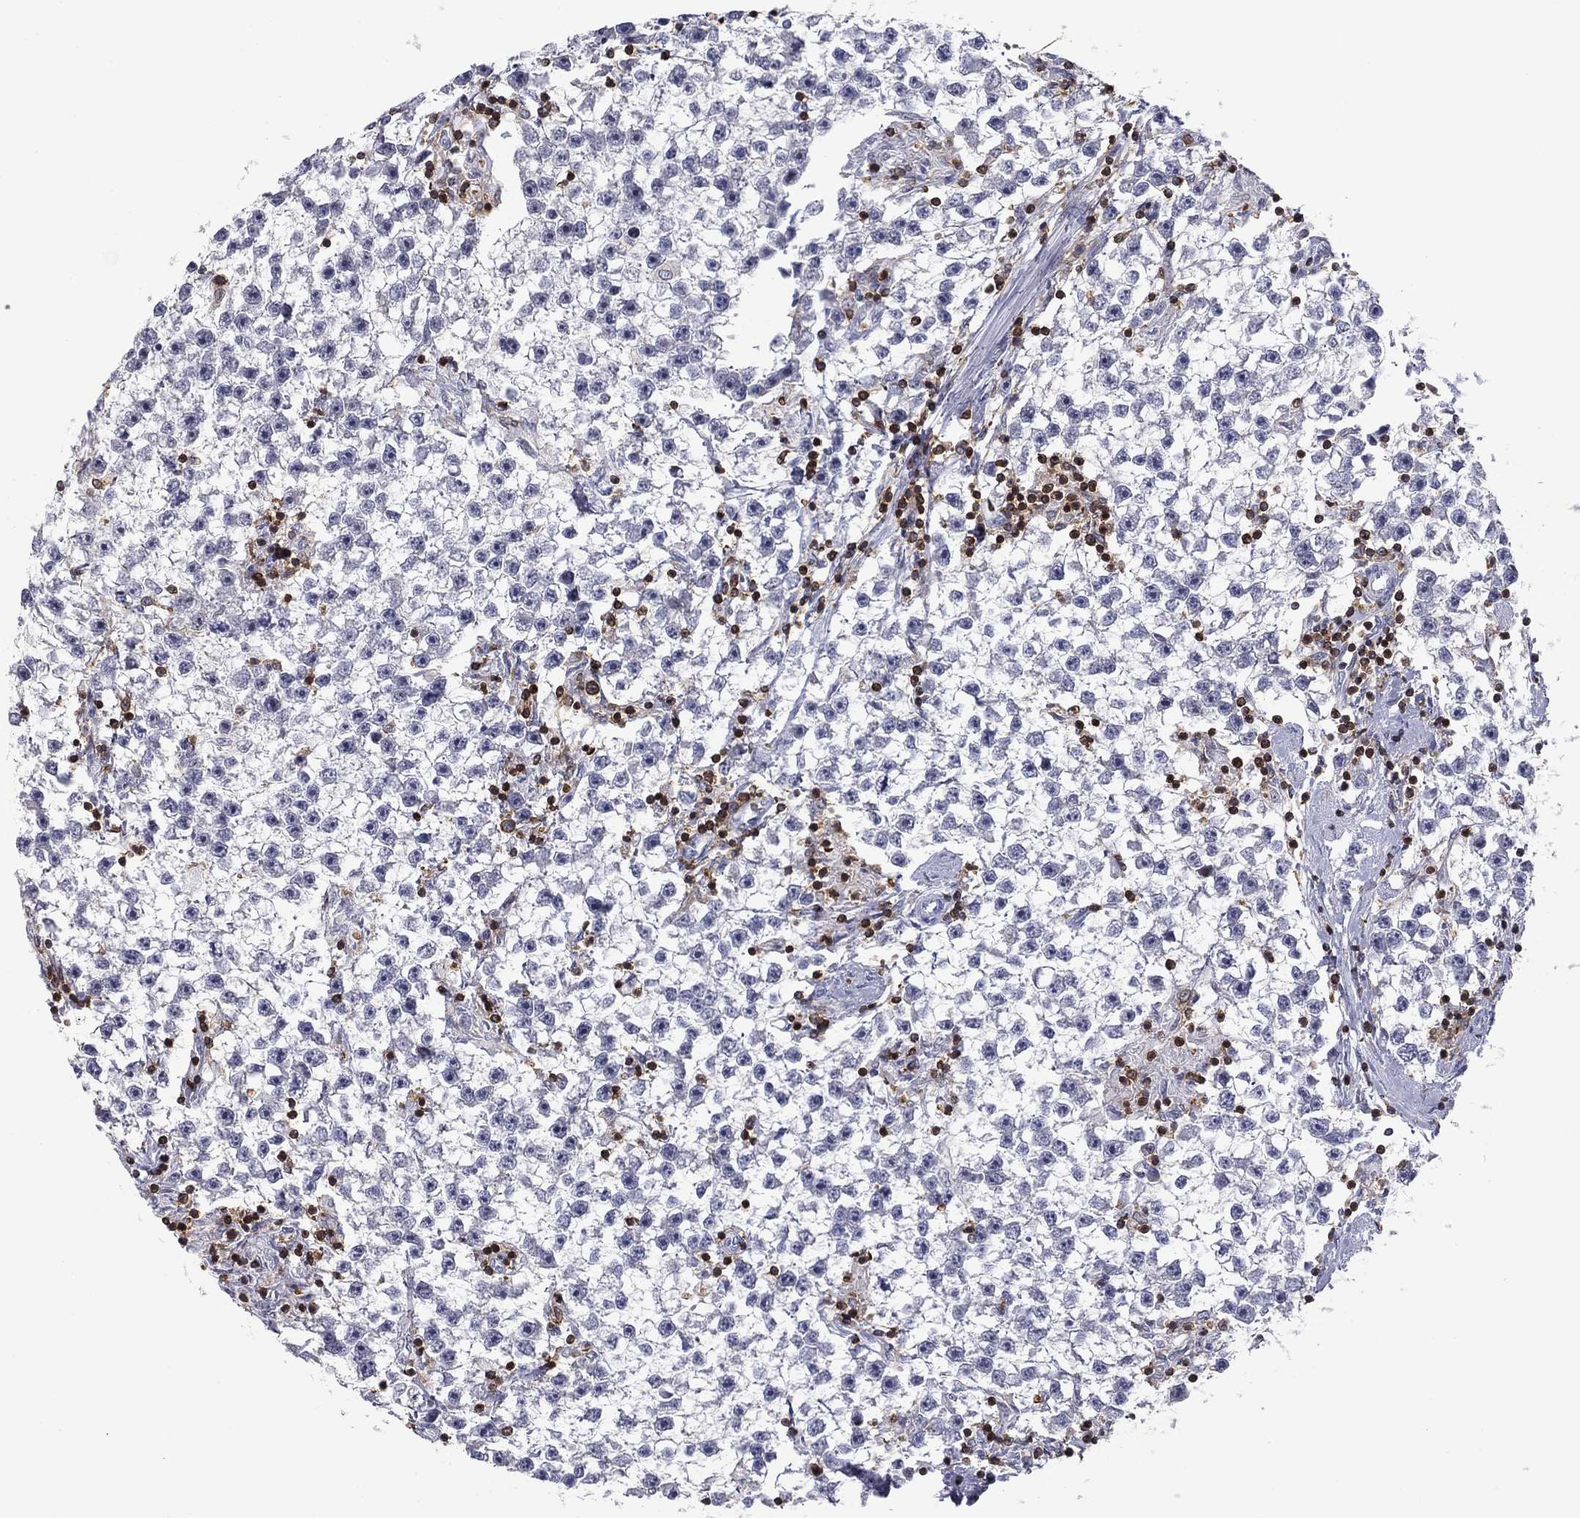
{"staining": {"intensity": "negative", "quantity": "none", "location": "none"}, "tissue": "testis cancer", "cell_type": "Tumor cells", "image_type": "cancer", "snomed": [{"axis": "morphology", "description": "Seminoma, NOS"}, {"axis": "topography", "description": "Testis"}], "caption": "High power microscopy image of an IHC image of testis seminoma, revealing no significant staining in tumor cells. (DAB (3,3'-diaminobenzidine) IHC, high magnification).", "gene": "ARHGAP27", "patient": {"sex": "male", "age": 59}}